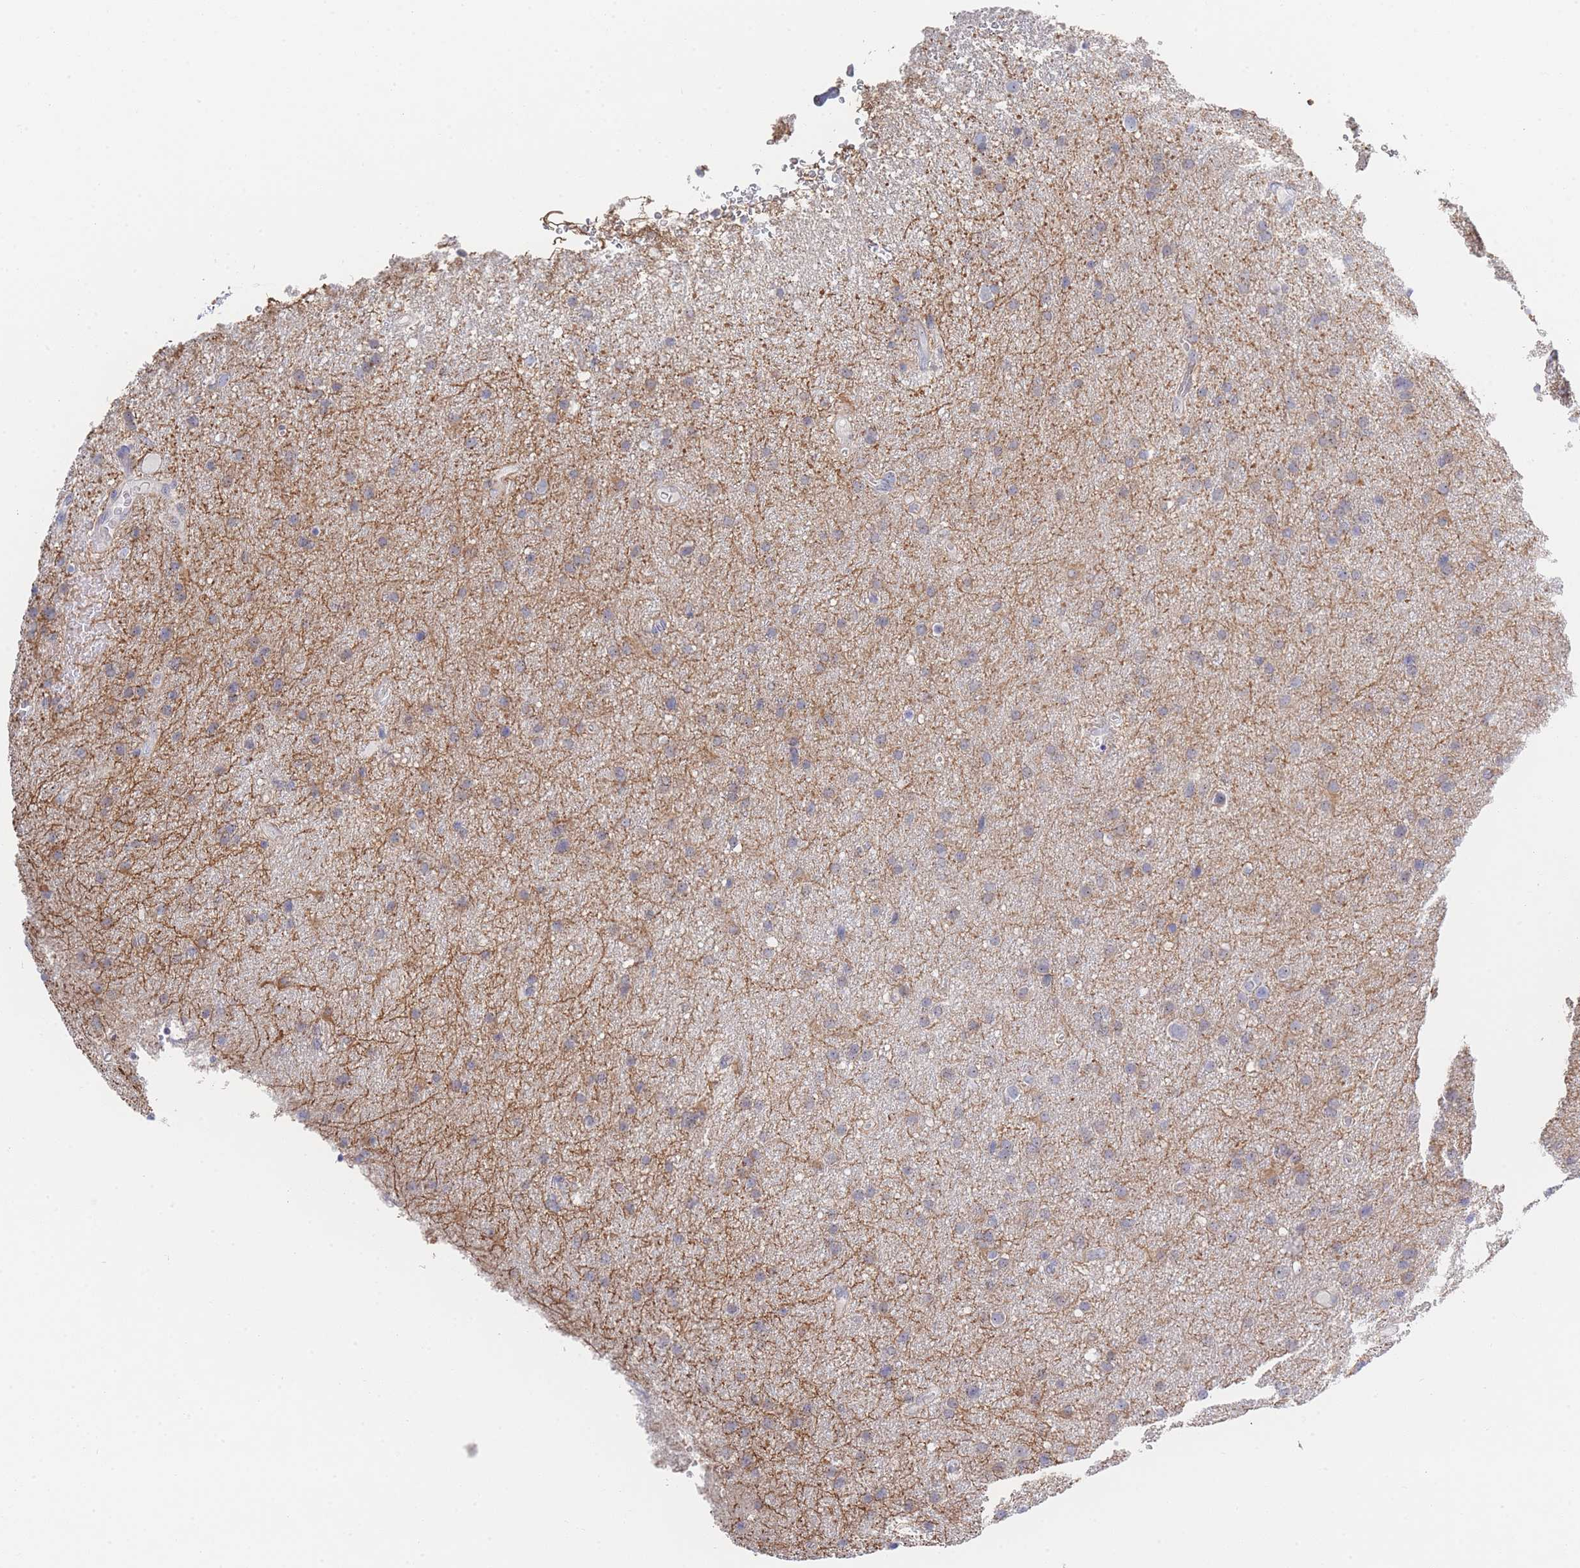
{"staining": {"intensity": "weak", "quantity": "25%-75%", "location": "cytoplasmic/membranous"}, "tissue": "glioma", "cell_type": "Tumor cells", "image_type": "cancer", "snomed": [{"axis": "morphology", "description": "Glioma, malignant, Low grade"}, {"axis": "topography", "description": "Brain"}], "caption": "Glioma tissue reveals weak cytoplasmic/membranous positivity in about 25%-75% of tumor cells", "gene": "ZNF142", "patient": {"sex": "female", "age": 32}}